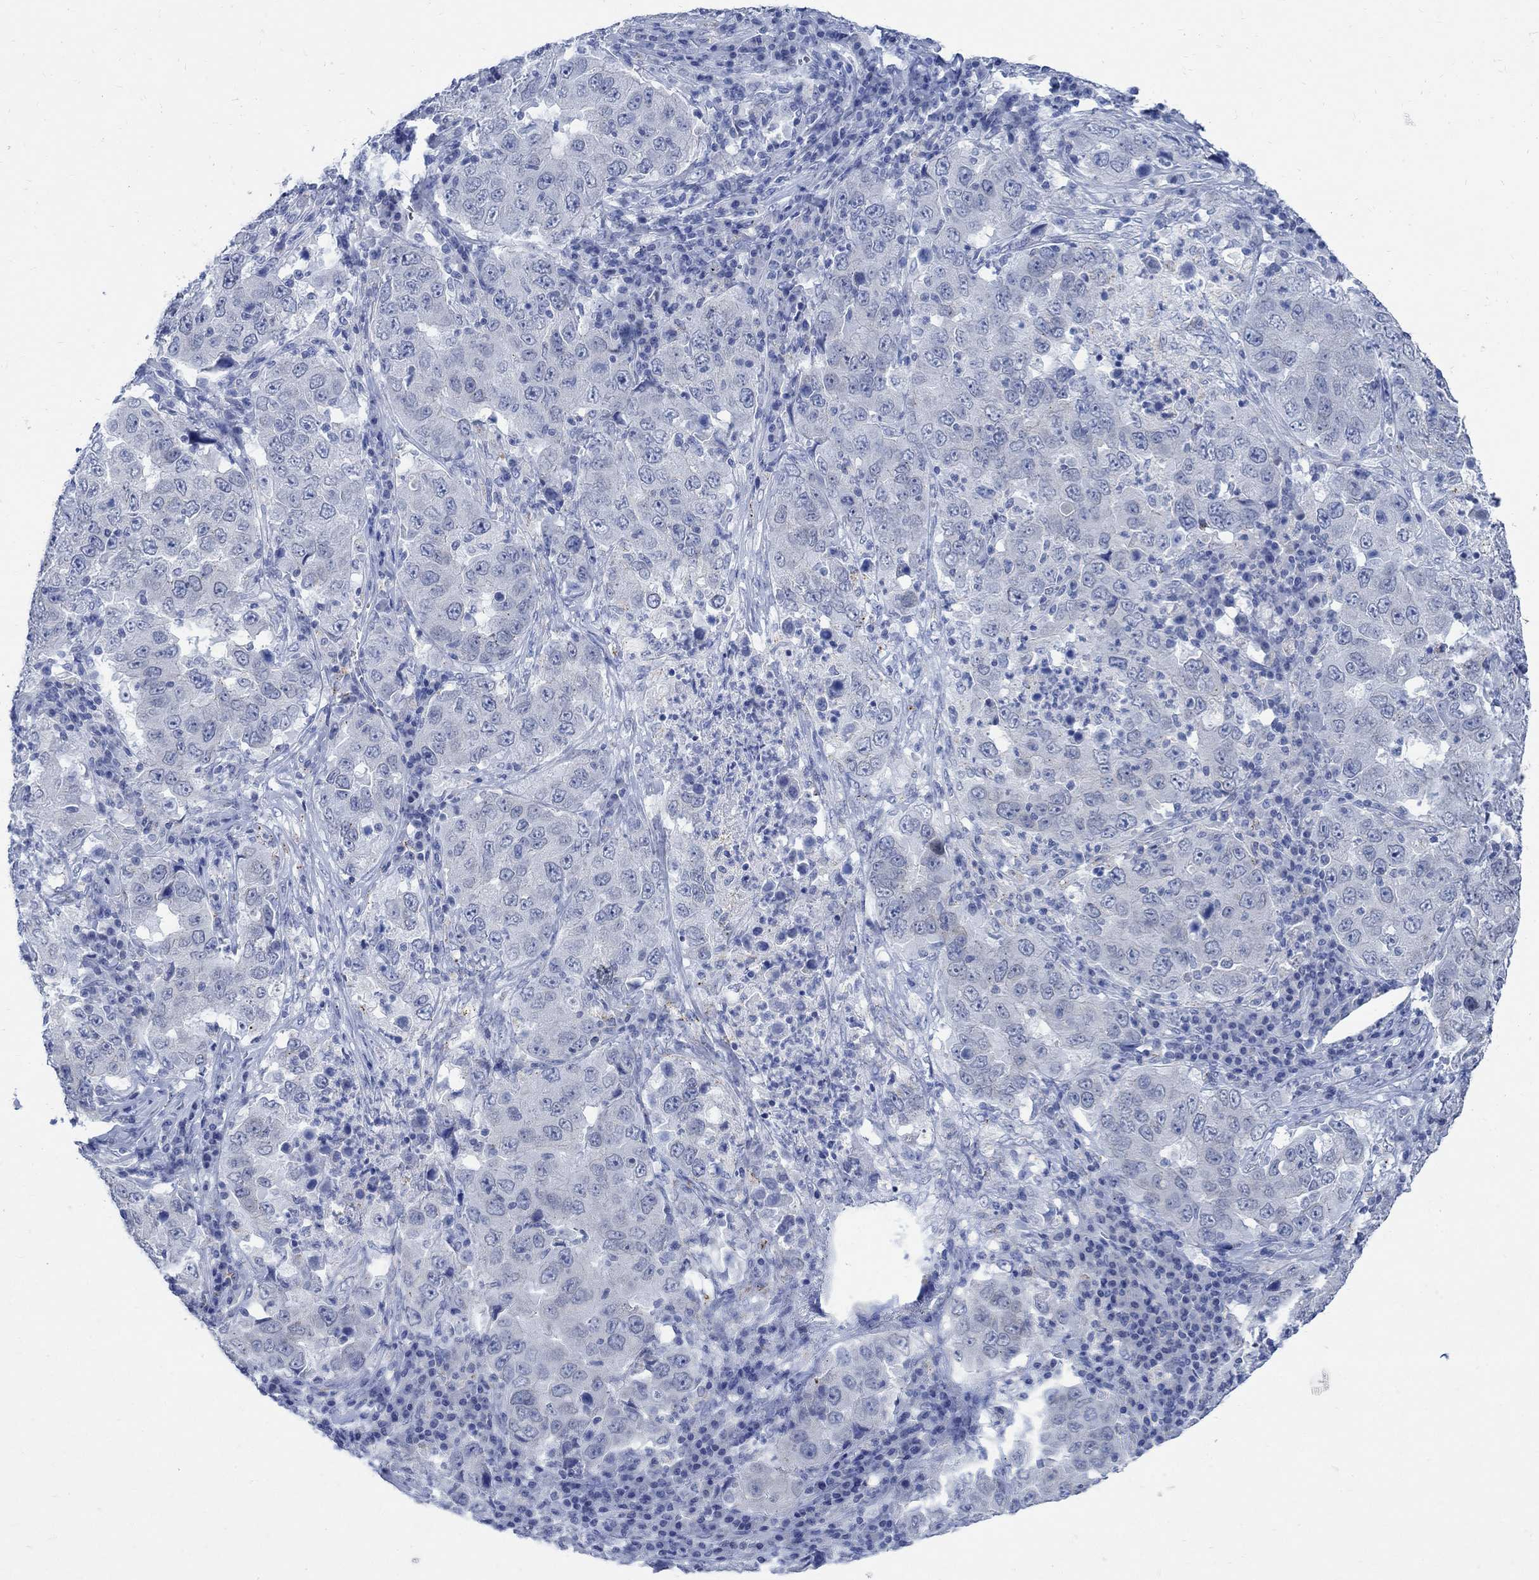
{"staining": {"intensity": "negative", "quantity": "none", "location": "none"}, "tissue": "lung cancer", "cell_type": "Tumor cells", "image_type": "cancer", "snomed": [{"axis": "morphology", "description": "Adenocarcinoma, NOS"}, {"axis": "topography", "description": "Lung"}], "caption": "Lung cancer (adenocarcinoma) stained for a protein using IHC exhibits no expression tumor cells.", "gene": "CAMK2N1", "patient": {"sex": "male", "age": 73}}